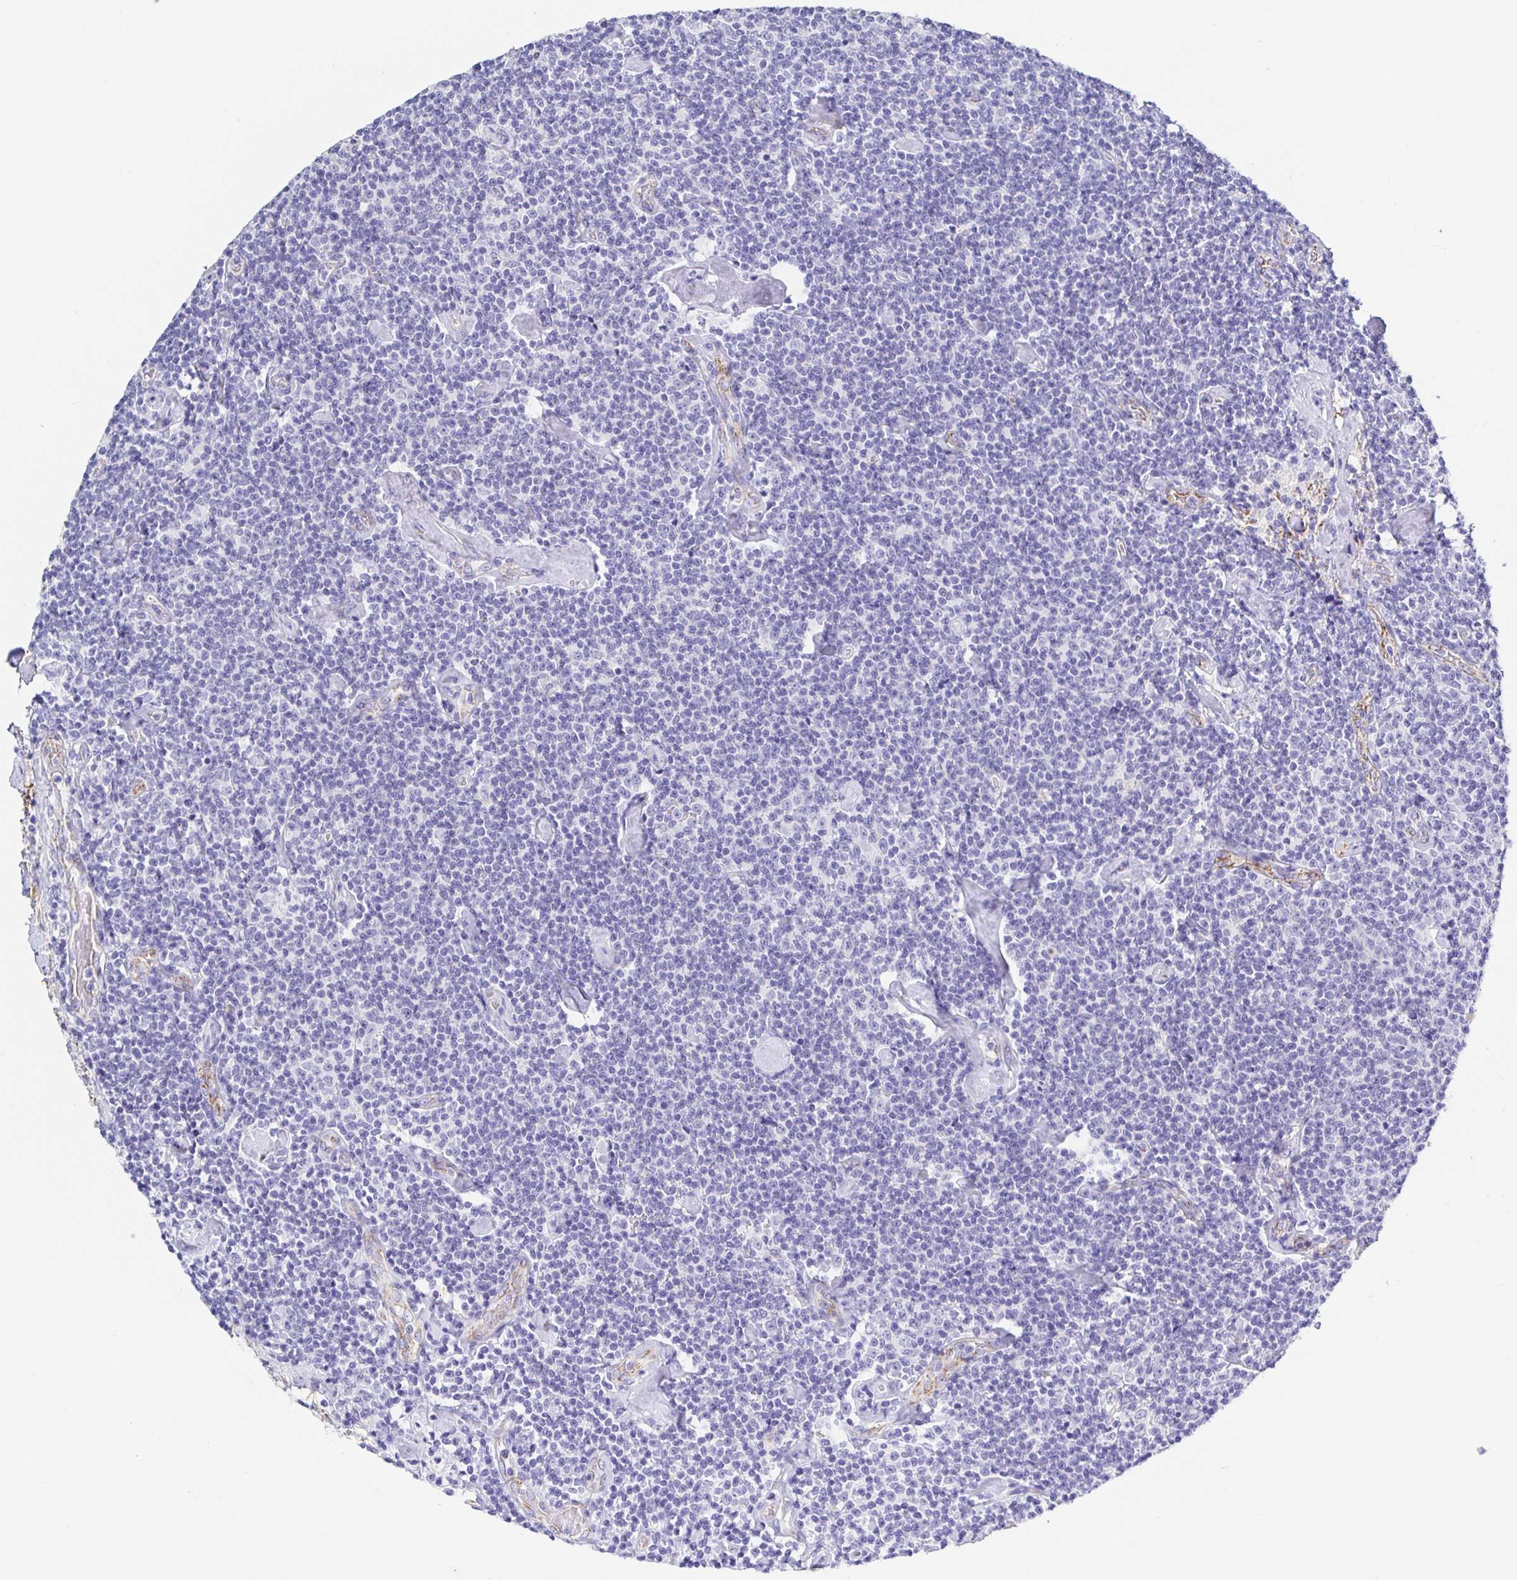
{"staining": {"intensity": "negative", "quantity": "none", "location": "none"}, "tissue": "lymphoma", "cell_type": "Tumor cells", "image_type": "cancer", "snomed": [{"axis": "morphology", "description": "Malignant lymphoma, non-Hodgkin's type, Low grade"}, {"axis": "topography", "description": "Lymph node"}], "caption": "The histopathology image displays no staining of tumor cells in malignant lymphoma, non-Hodgkin's type (low-grade).", "gene": "MAOA", "patient": {"sex": "male", "age": 81}}